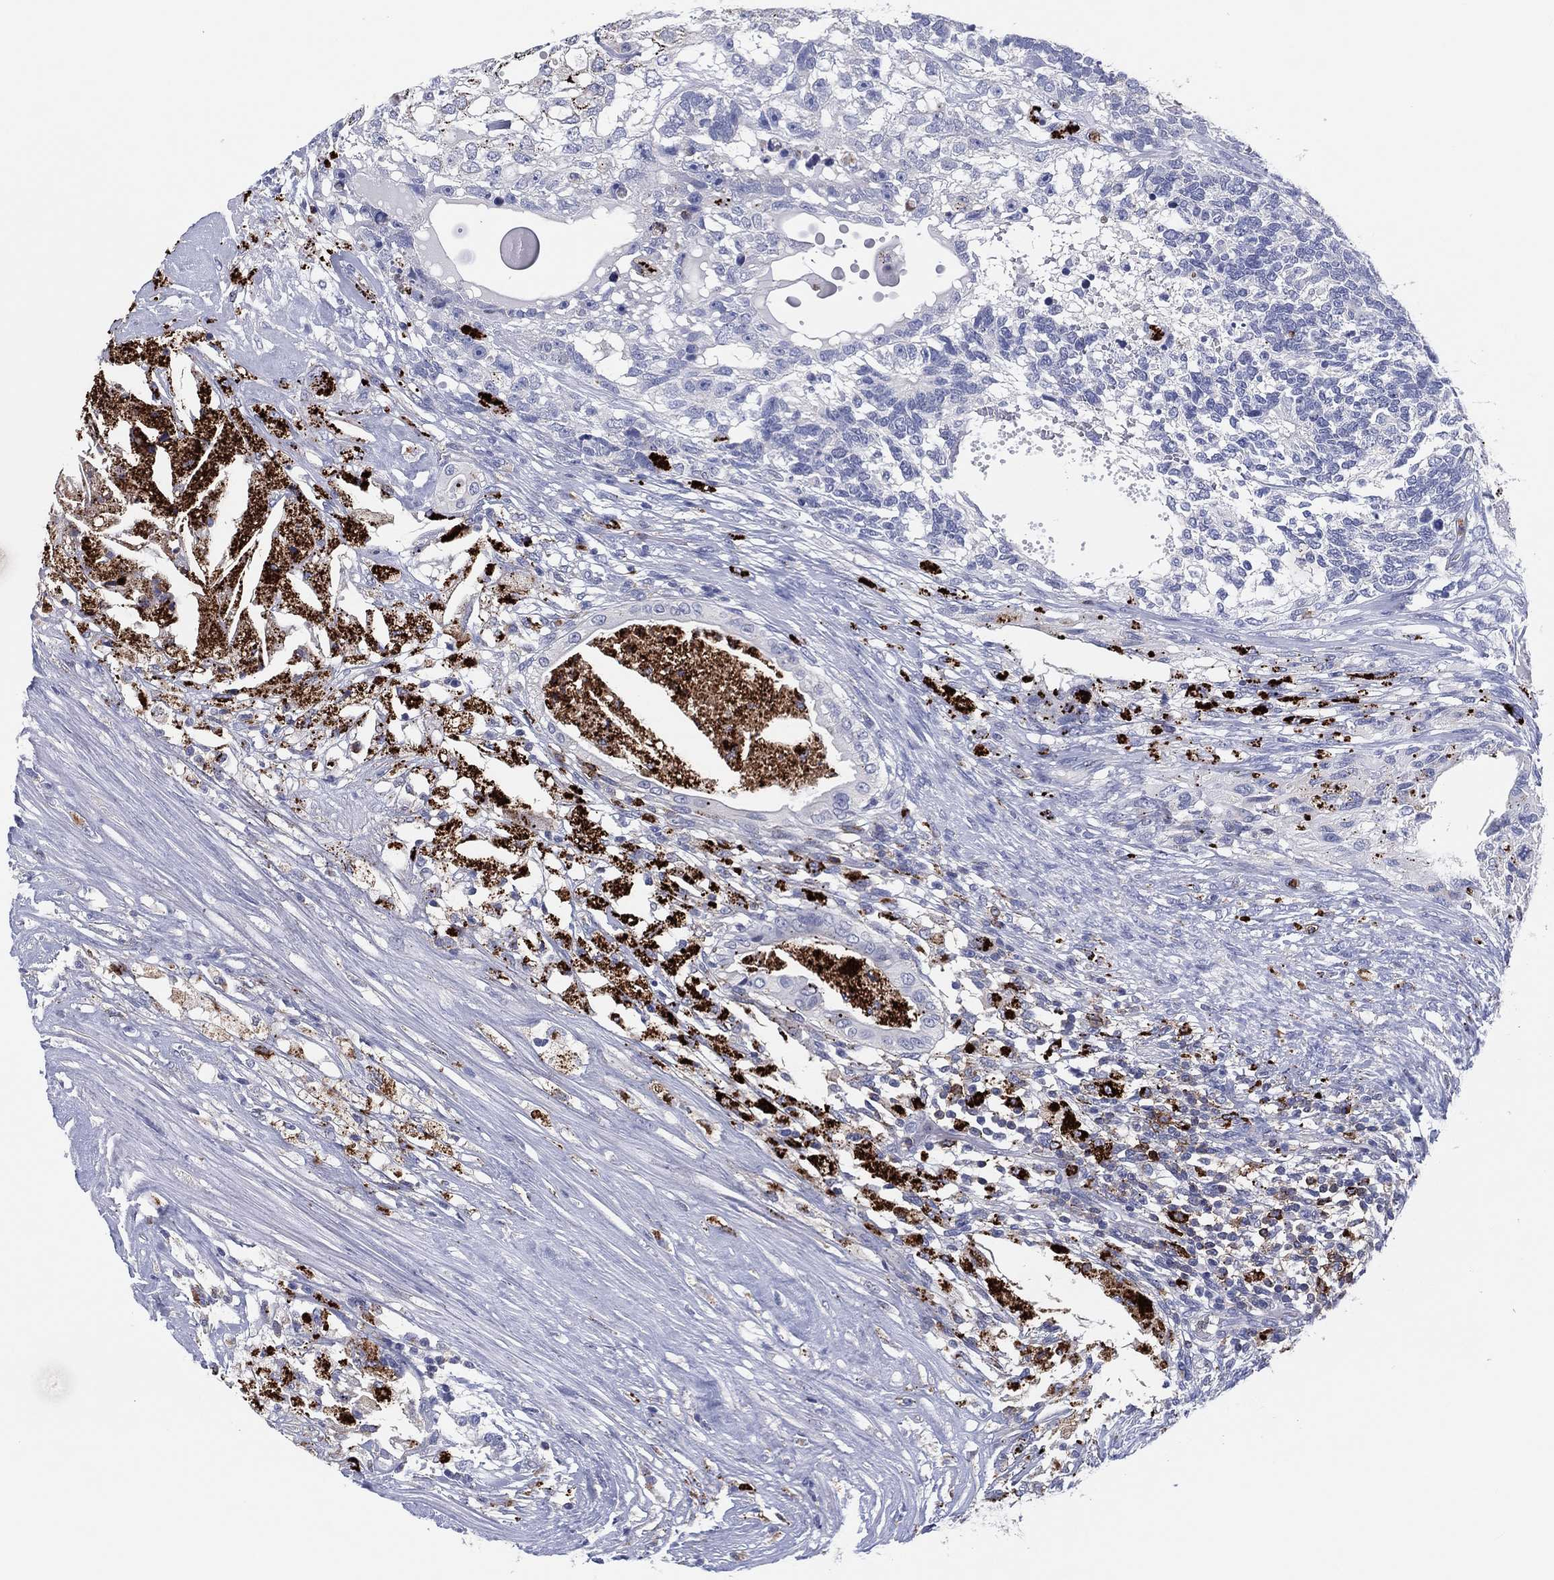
{"staining": {"intensity": "negative", "quantity": "none", "location": "none"}, "tissue": "testis cancer", "cell_type": "Tumor cells", "image_type": "cancer", "snomed": [{"axis": "morphology", "description": "Seminoma, NOS"}, {"axis": "morphology", "description": "Carcinoma, Embryonal, NOS"}, {"axis": "topography", "description": "Testis"}], "caption": "There is no significant staining in tumor cells of testis seminoma.", "gene": "PLAC8", "patient": {"sex": "male", "age": 41}}